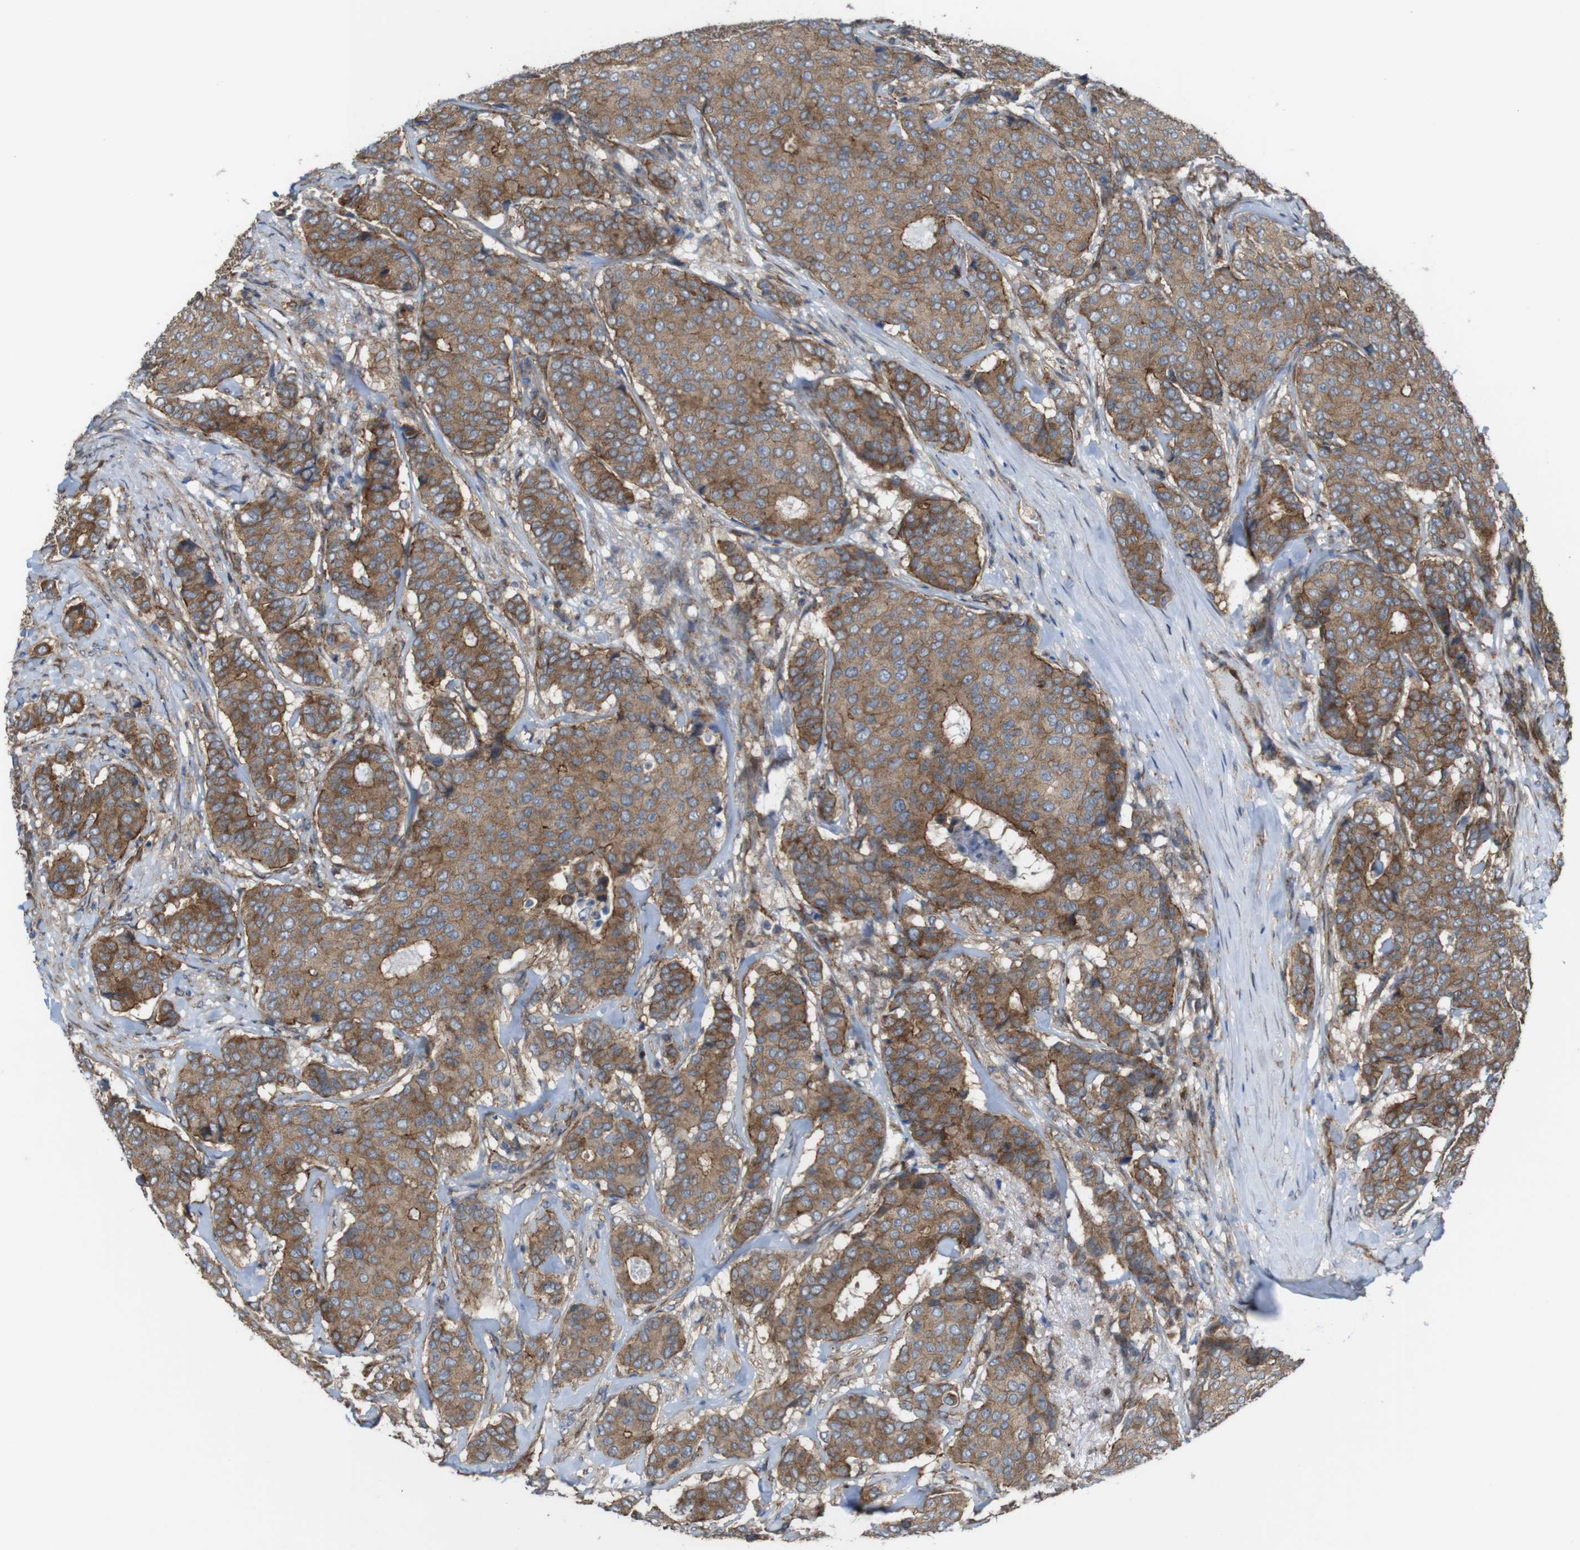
{"staining": {"intensity": "moderate", "quantity": ">75%", "location": "cytoplasmic/membranous"}, "tissue": "breast cancer", "cell_type": "Tumor cells", "image_type": "cancer", "snomed": [{"axis": "morphology", "description": "Duct carcinoma"}, {"axis": "topography", "description": "Breast"}], "caption": "High-power microscopy captured an immunohistochemistry micrograph of breast cancer (infiltrating ductal carcinoma), revealing moderate cytoplasmic/membranous expression in approximately >75% of tumor cells. (IHC, brightfield microscopy, high magnification).", "gene": "PTGER4", "patient": {"sex": "female", "age": 75}}